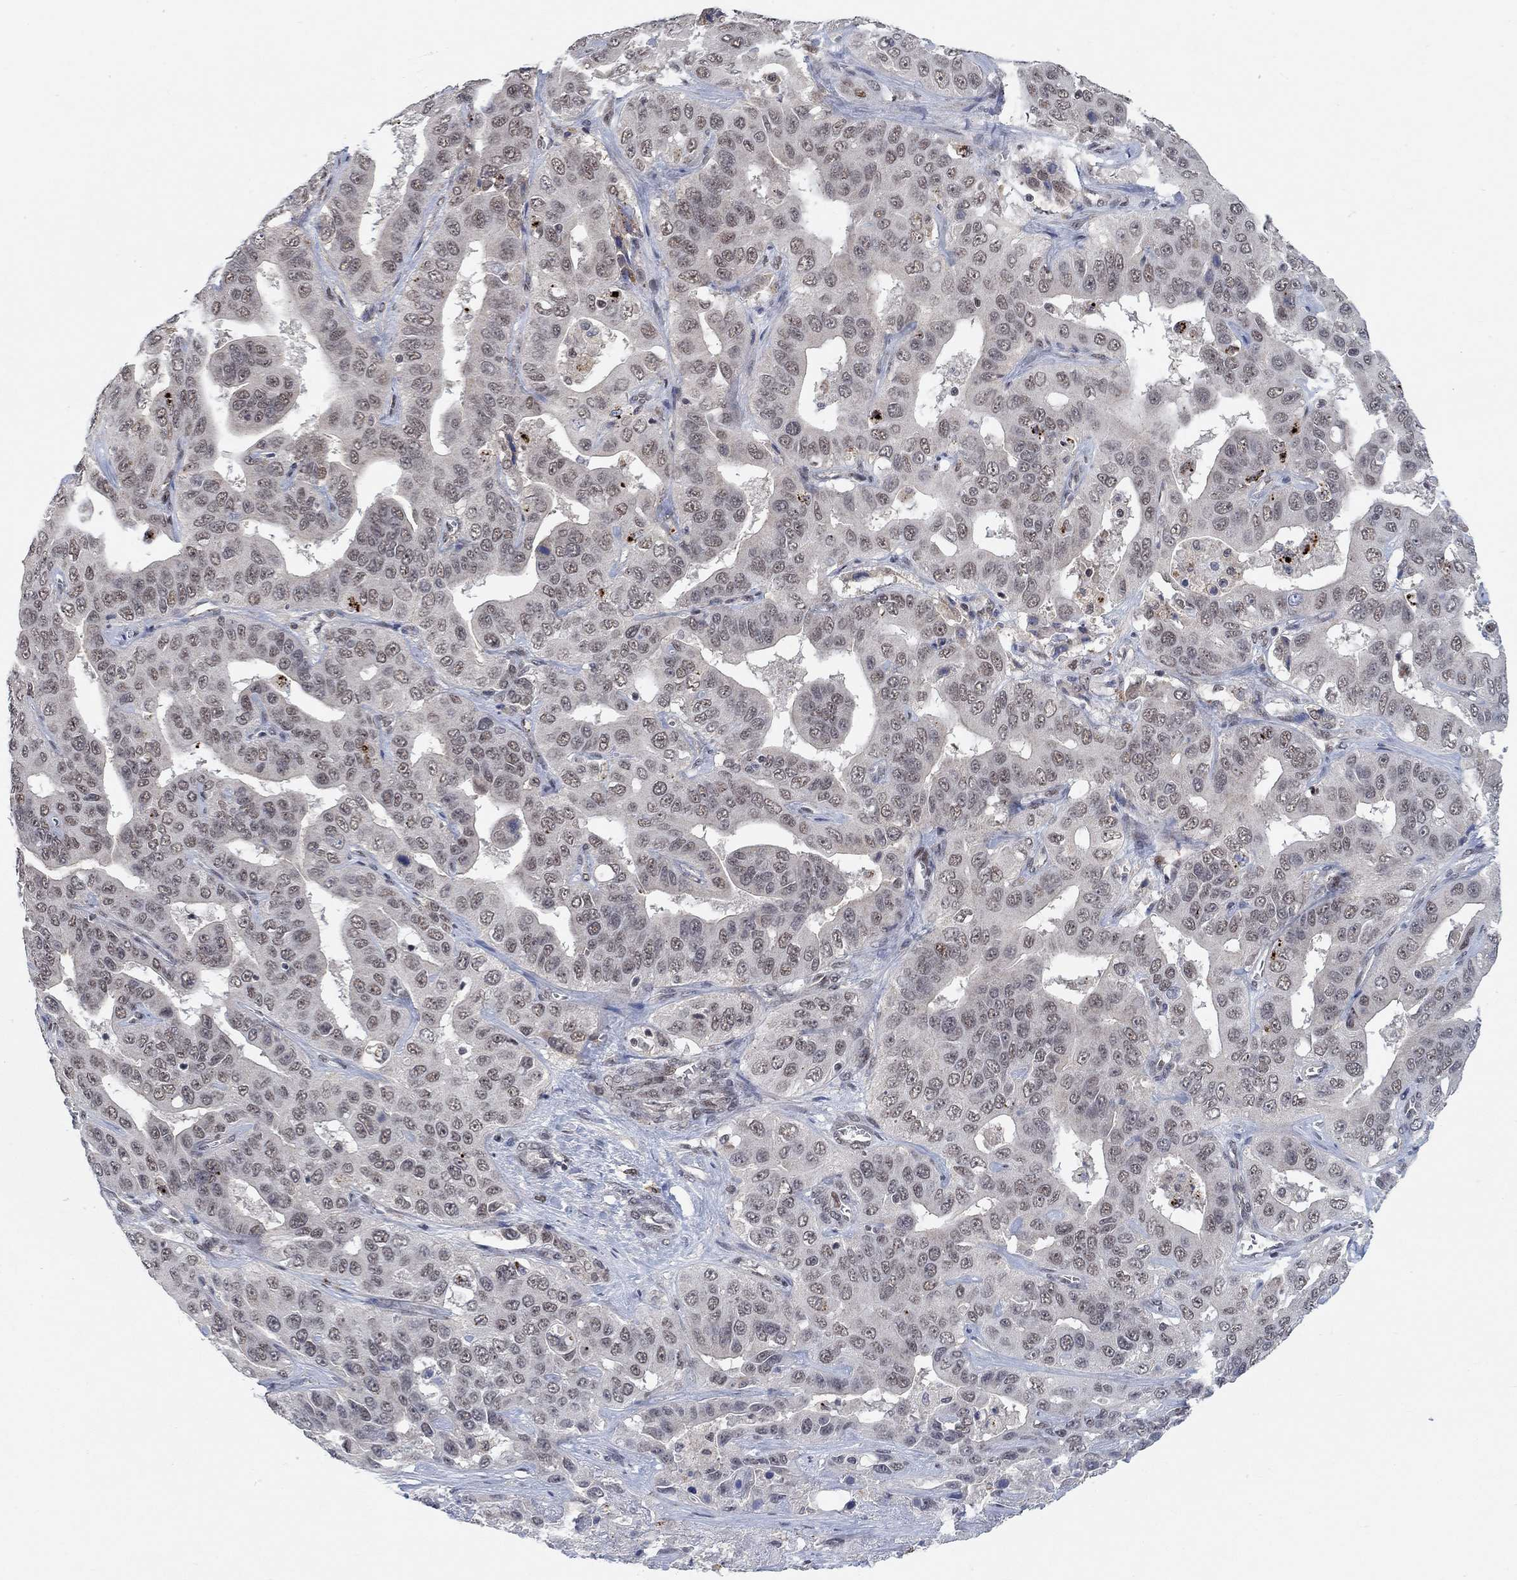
{"staining": {"intensity": "negative", "quantity": "none", "location": "none"}, "tissue": "liver cancer", "cell_type": "Tumor cells", "image_type": "cancer", "snomed": [{"axis": "morphology", "description": "Cholangiocarcinoma"}, {"axis": "topography", "description": "Liver"}], "caption": "High magnification brightfield microscopy of cholangiocarcinoma (liver) stained with DAB (brown) and counterstained with hematoxylin (blue): tumor cells show no significant positivity. (IHC, brightfield microscopy, high magnification).", "gene": "THAP8", "patient": {"sex": "female", "age": 52}}